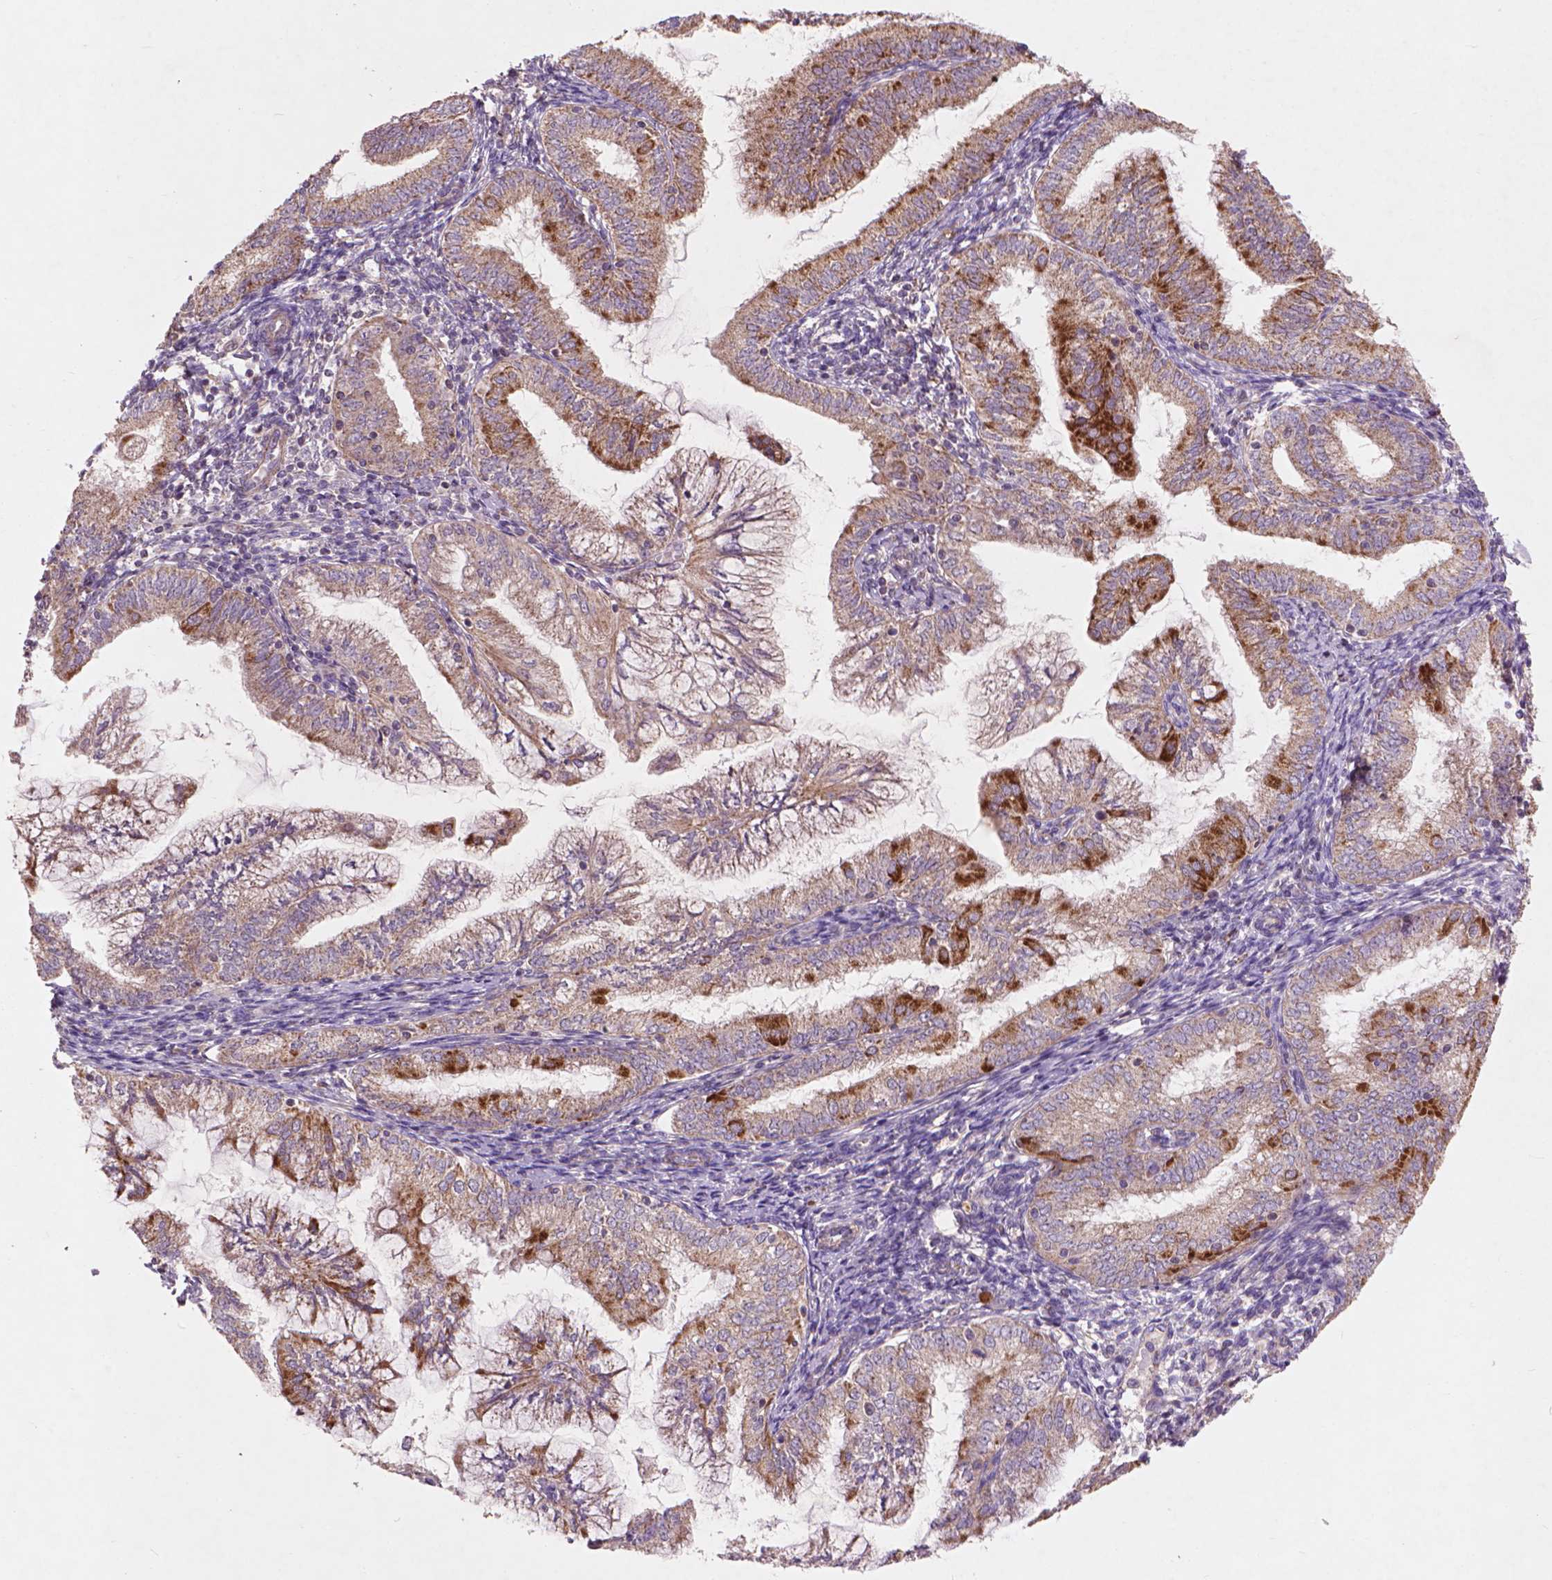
{"staining": {"intensity": "moderate", "quantity": "25%-75%", "location": "cytoplasmic/membranous"}, "tissue": "endometrial cancer", "cell_type": "Tumor cells", "image_type": "cancer", "snomed": [{"axis": "morphology", "description": "Adenocarcinoma, NOS"}, {"axis": "topography", "description": "Endometrium"}], "caption": "This is an image of immunohistochemistry (IHC) staining of endometrial cancer (adenocarcinoma), which shows moderate staining in the cytoplasmic/membranous of tumor cells.", "gene": "NLRX1", "patient": {"sex": "female", "age": 55}}